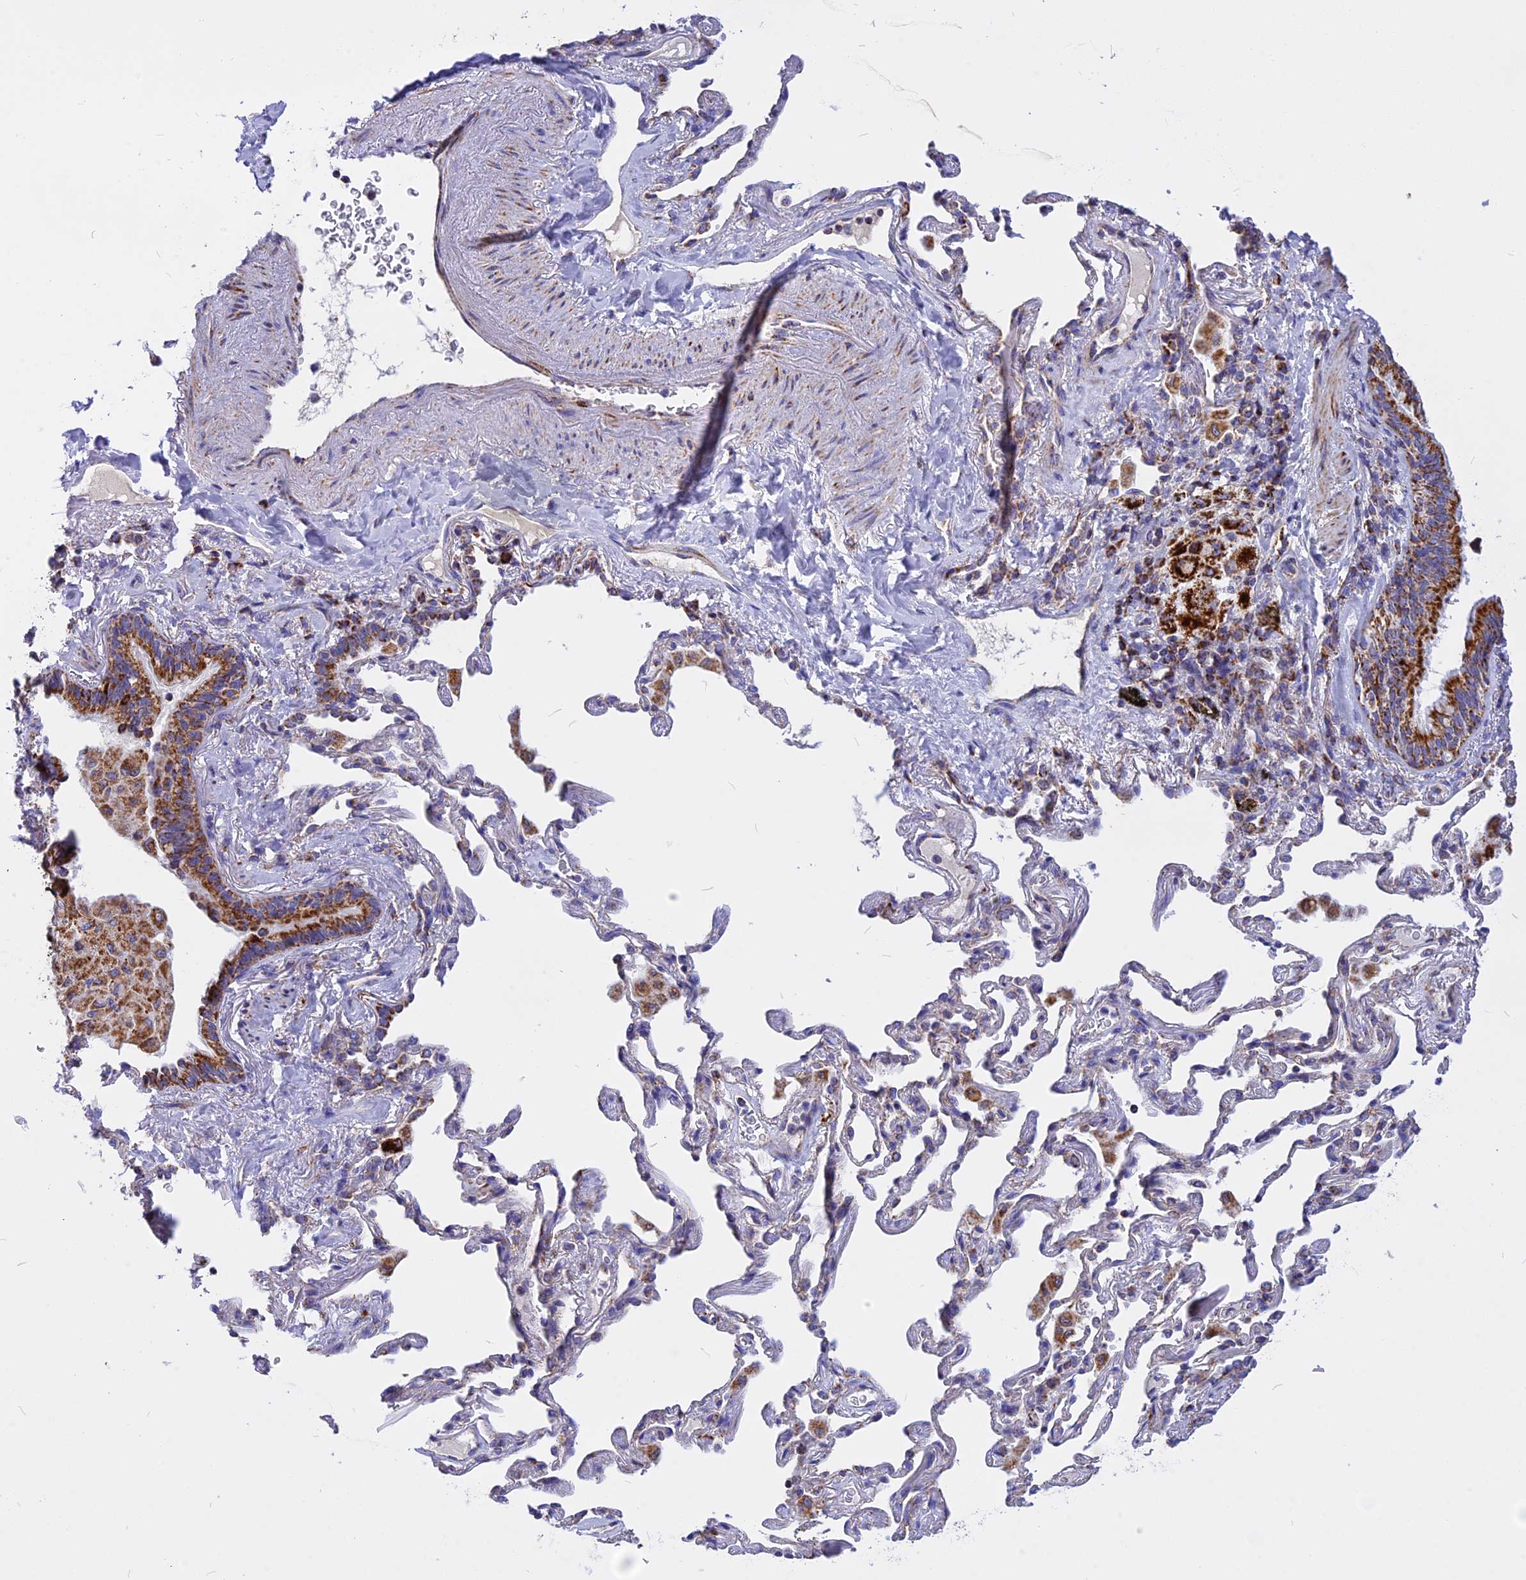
{"staining": {"intensity": "strong", "quantity": ">75%", "location": "cytoplasmic/membranous"}, "tissue": "lung cancer", "cell_type": "Tumor cells", "image_type": "cancer", "snomed": [{"axis": "morphology", "description": "Adenocarcinoma, NOS"}, {"axis": "topography", "description": "Lung"}], "caption": "Immunohistochemical staining of human lung cancer shows high levels of strong cytoplasmic/membranous expression in approximately >75% of tumor cells.", "gene": "VDAC2", "patient": {"sex": "female", "age": 69}}